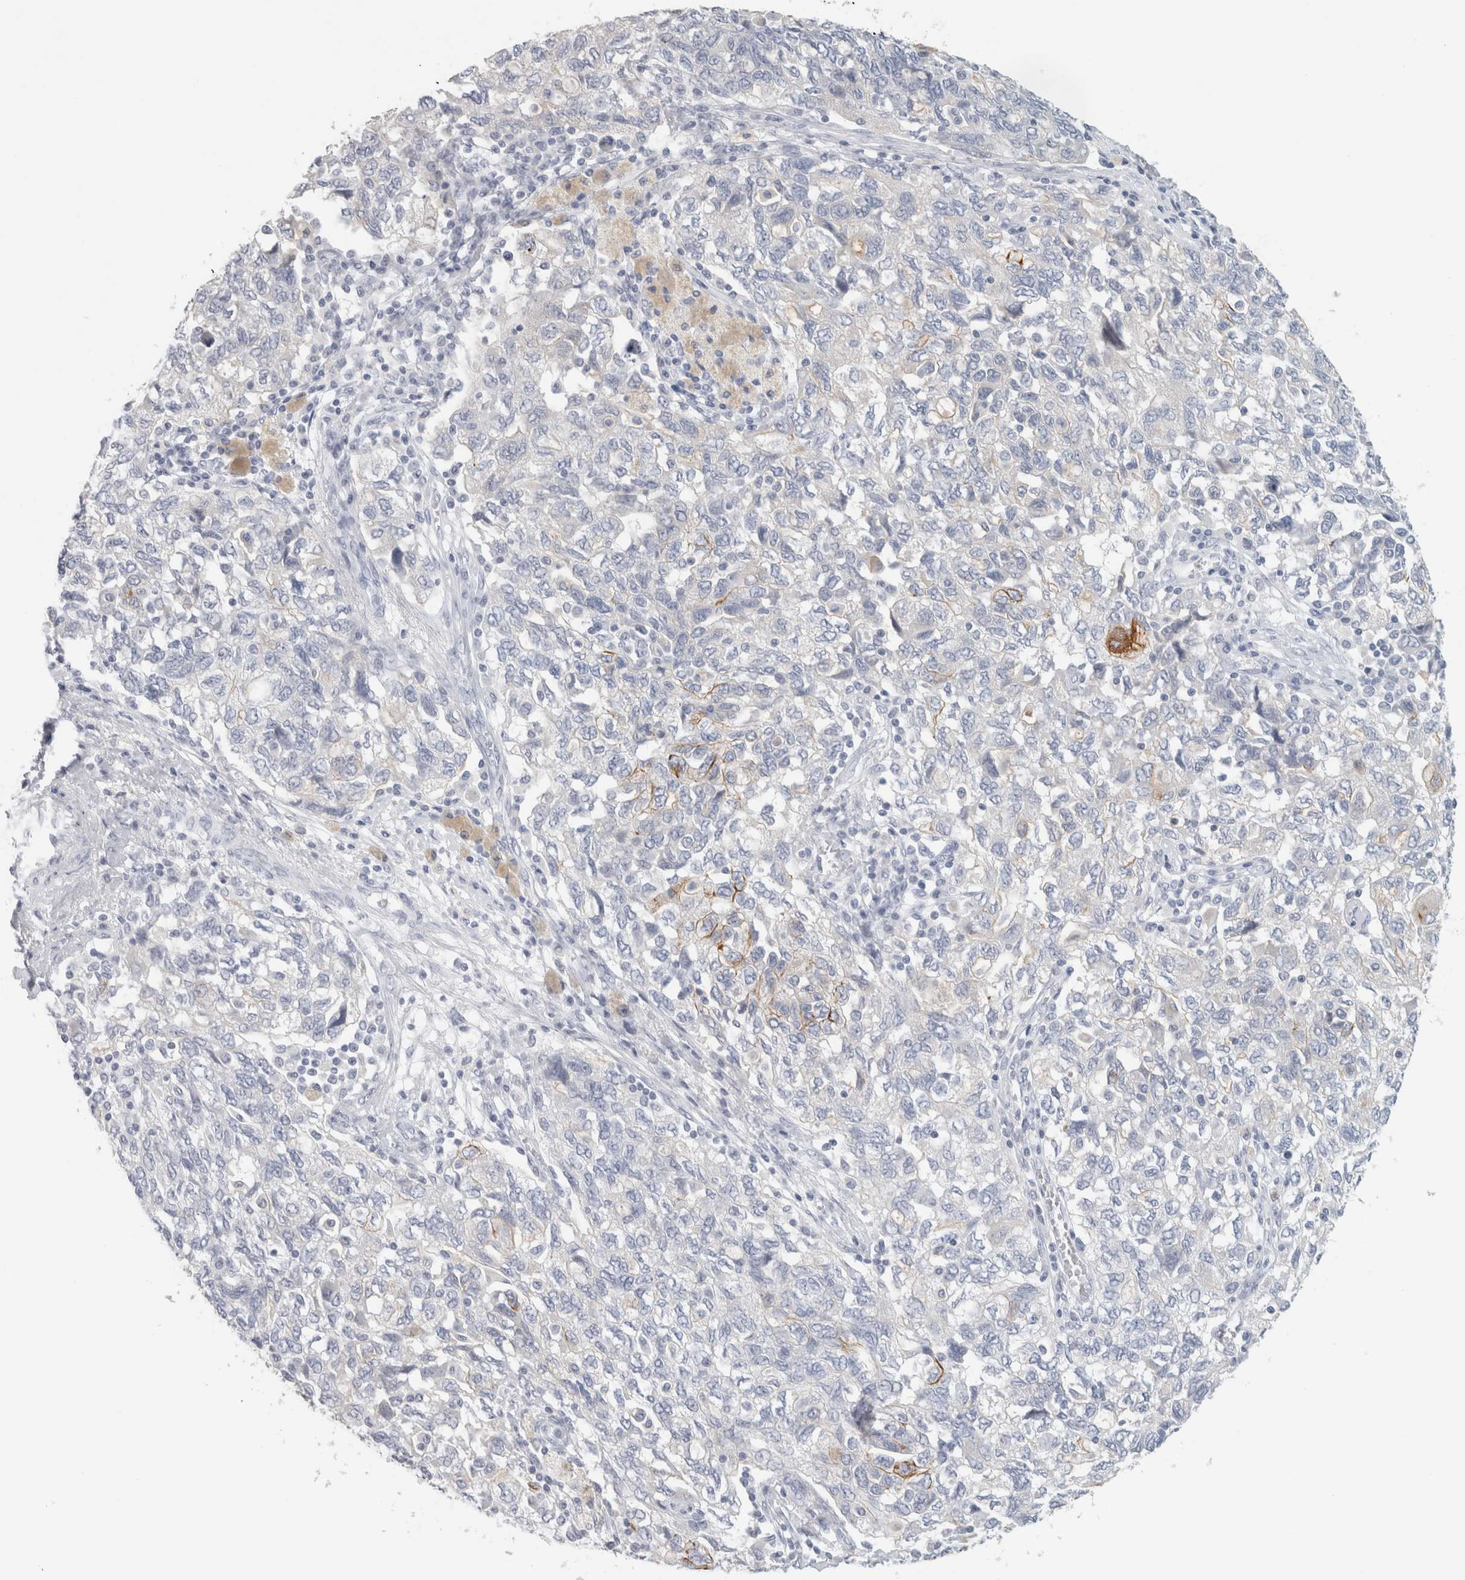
{"staining": {"intensity": "moderate", "quantity": "<25%", "location": "cytoplasmic/membranous"}, "tissue": "ovarian cancer", "cell_type": "Tumor cells", "image_type": "cancer", "snomed": [{"axis": "morphology", "description": "Carcinoma, NOS"}, {"axis": "morphology", "description": "Cystadenocarcinoma, serous, NOS"}, {"axis": "topography", "description": "Ovary"}], "caption": "Protein staining shows moderate cytoplasmic/membranous expression in about <25% of tumor cells in ovarian cancer.", "gene": "SLC28A3", "patient": {"sex": "female", "age": 69}}